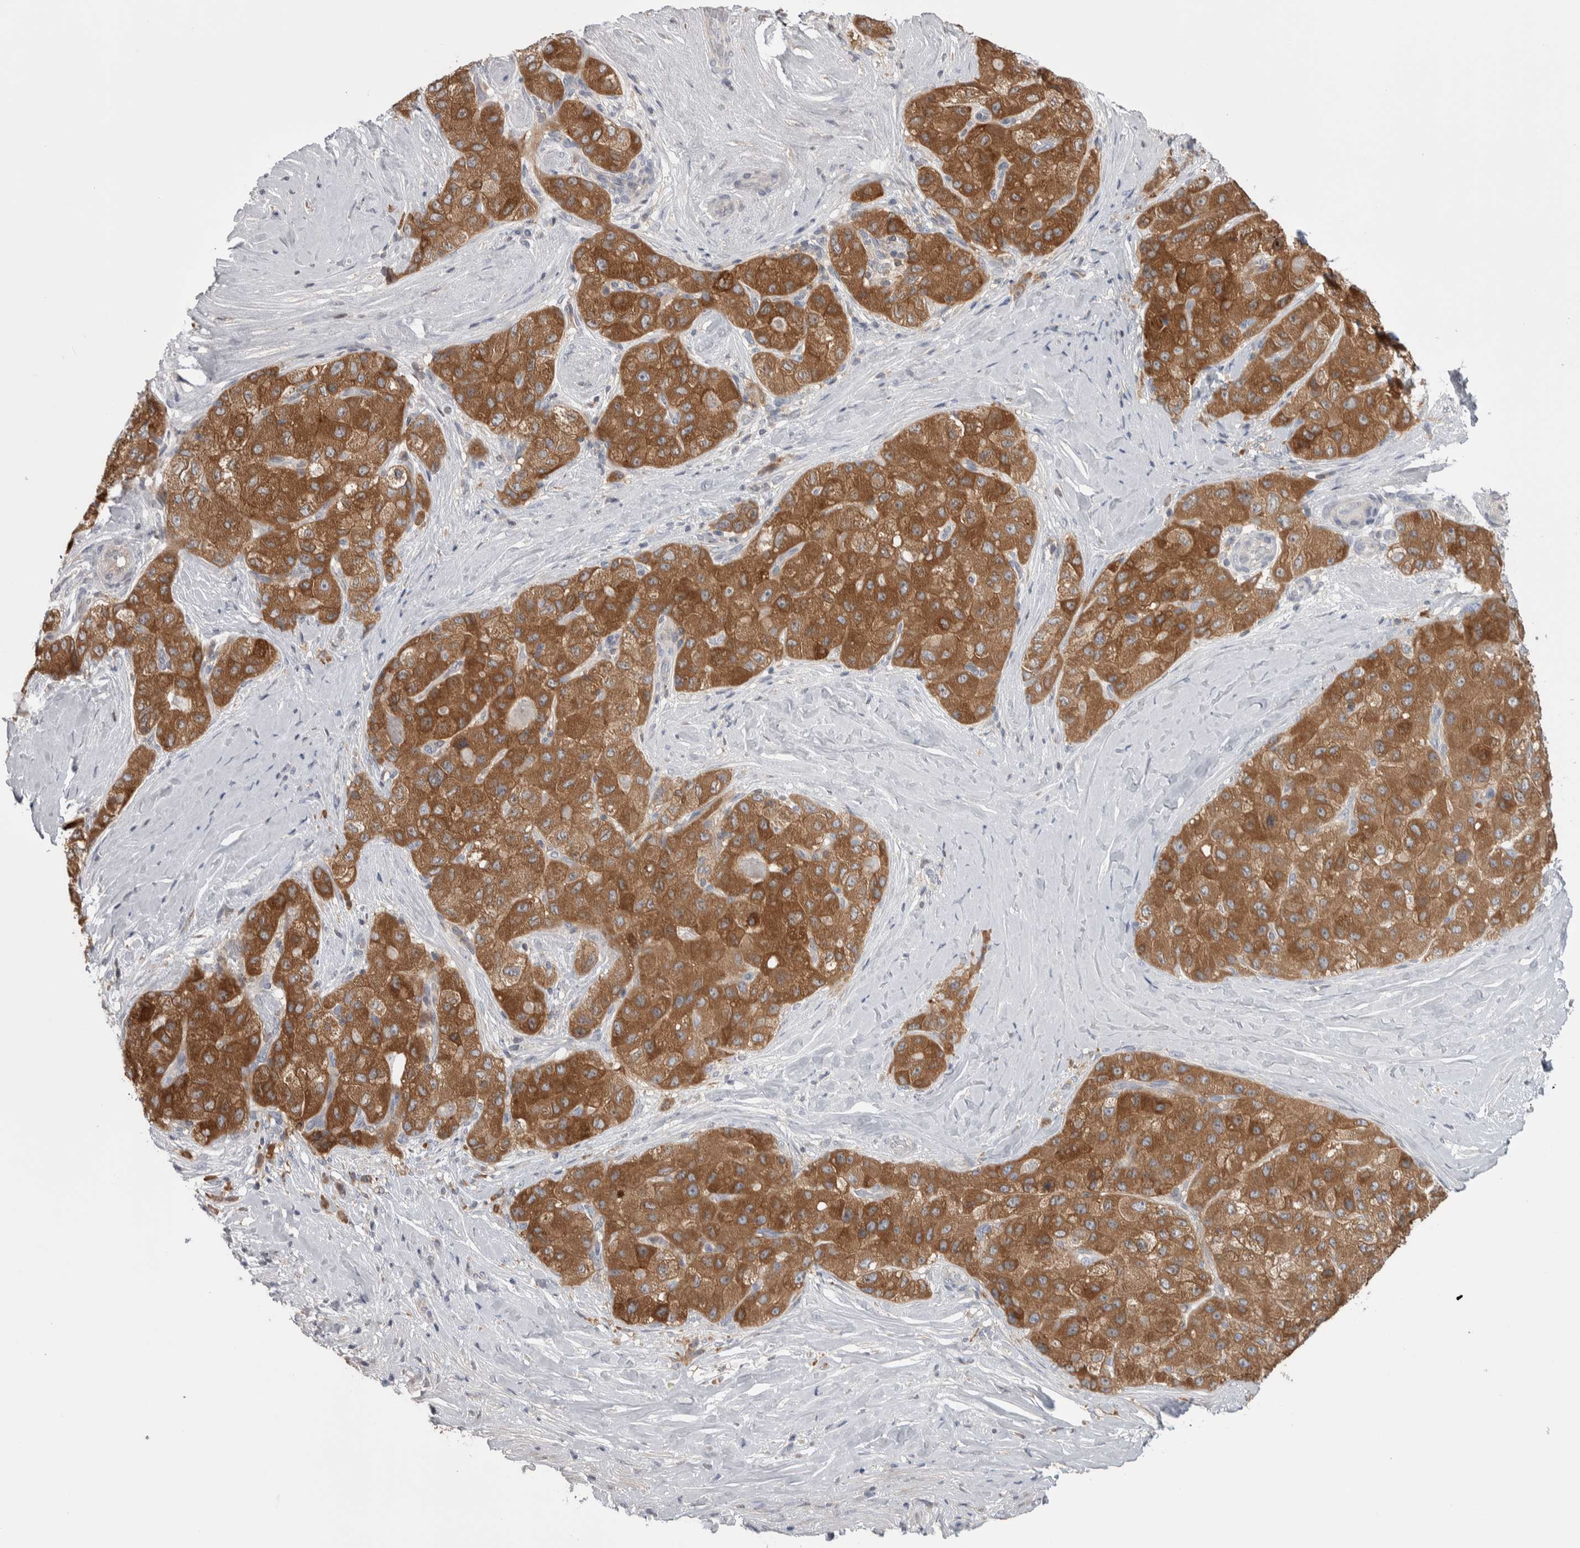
{"staining": {"intensity": "moderate", "quantity": ">75%", "location": "cytoplasmic/membranous"}, "tissue": "liver cancer", "cell_type": "Tumor cells", "image_type": "cancer", "snomed": [{"axis": "morphology", "description": "Carcinoma, Hepatocellular, NOS"}, {"axis": "topography", "description": "Liver"}], "caption": "IHC of human liver hepatocellular carcinoma shows medium levels of moderate cytoplasmic/membranous staining in approximately >75% of tumor cells.", "gene": "HTATIP2", "patient": {"sex": "male", "age": 80}}